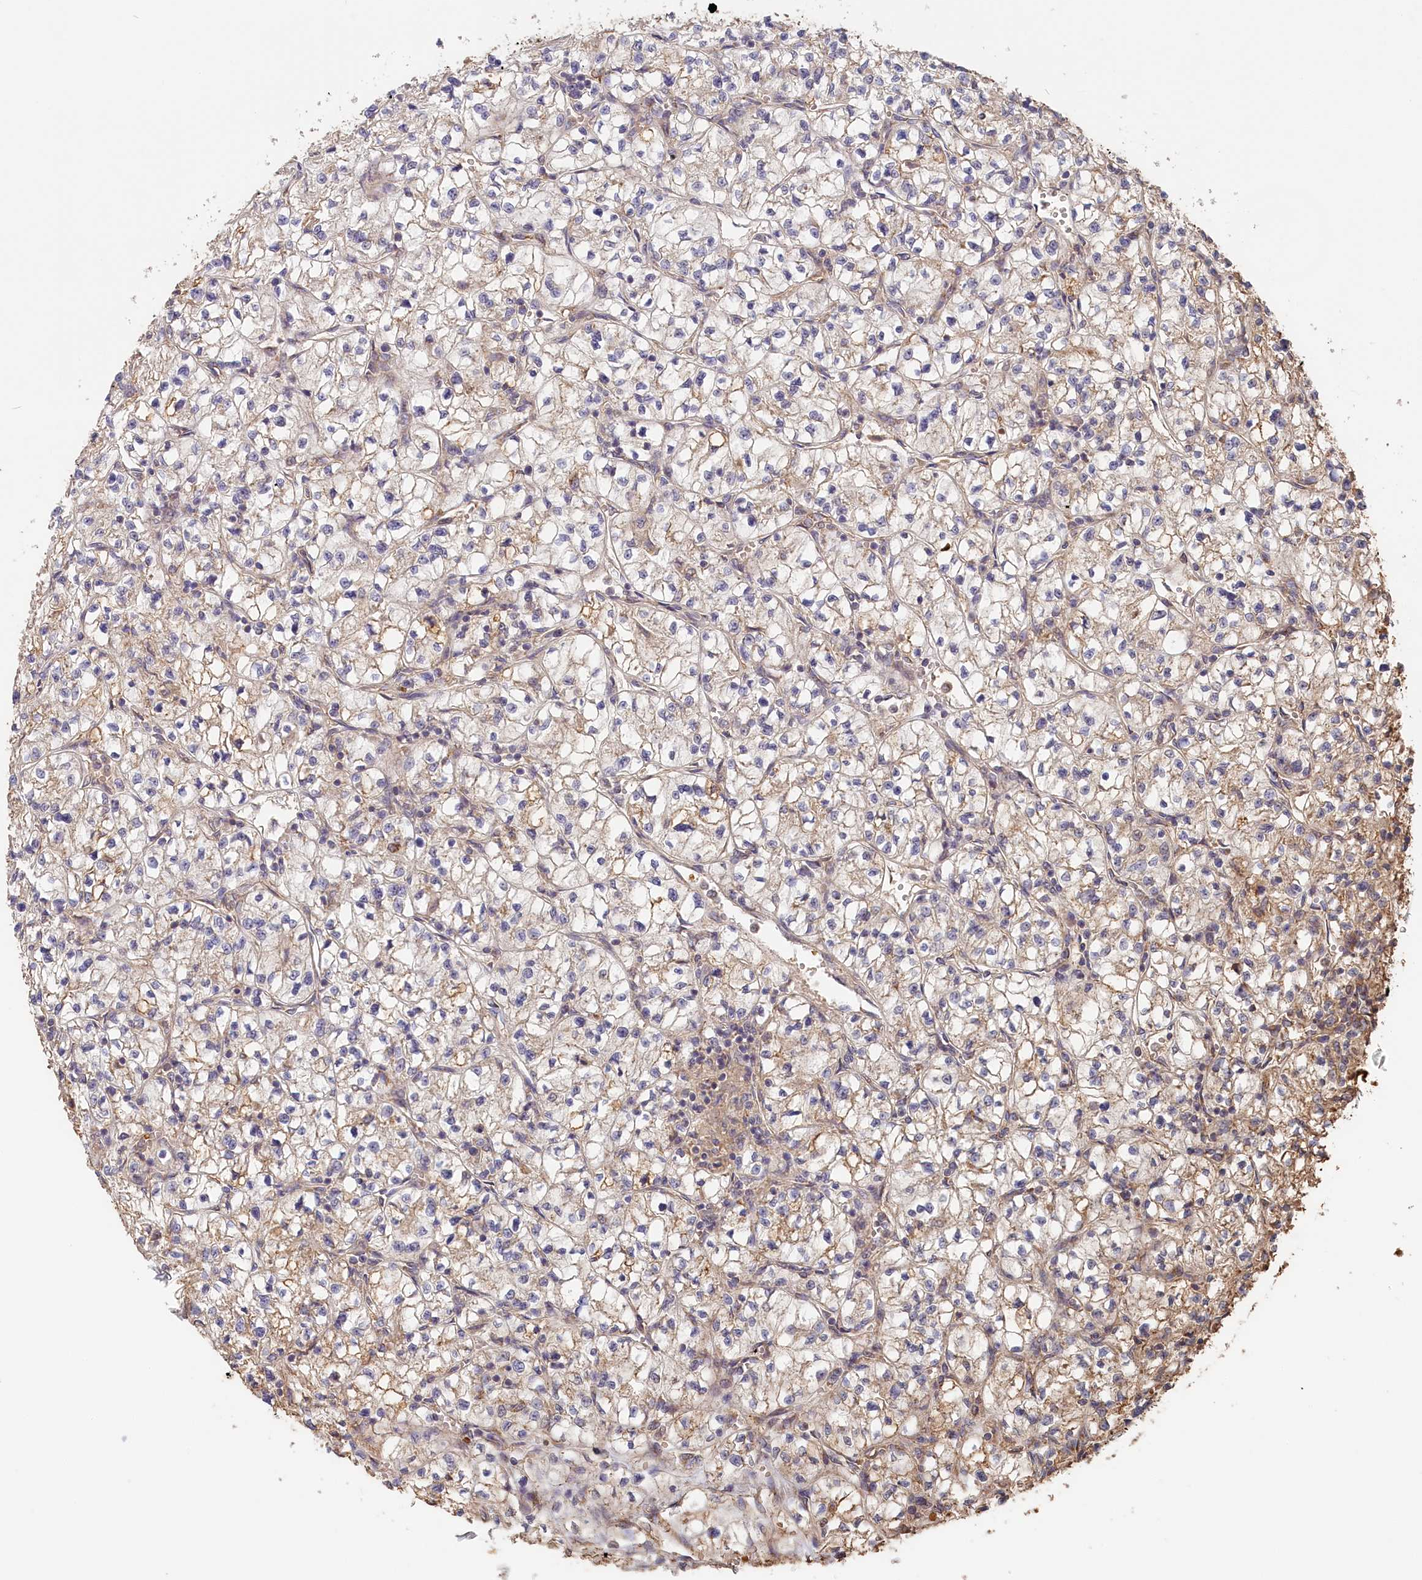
{"staining": {"intensity": "weak", "quantity": "<25%", "location": "cytoplasmic/membranous"}, "tissue": "renal cancer", "cell_type": "Tumor cells", "image_type": "cancer", "snomed": [{"axis": "morphology", "description": "Adenocarcinoma, NOS"}, {"axis": "topography", "description": "Kidney"}], "caption": "This photomicrograph is of renal adenocarcinoma stained with immunohistochemistry (IHC) to label a protein in brown with the nuclei are counter-stained blue. There is no positivity in tumor cells.", "gene": "STX16", "patient": {"sex": "female", "age": 64}}